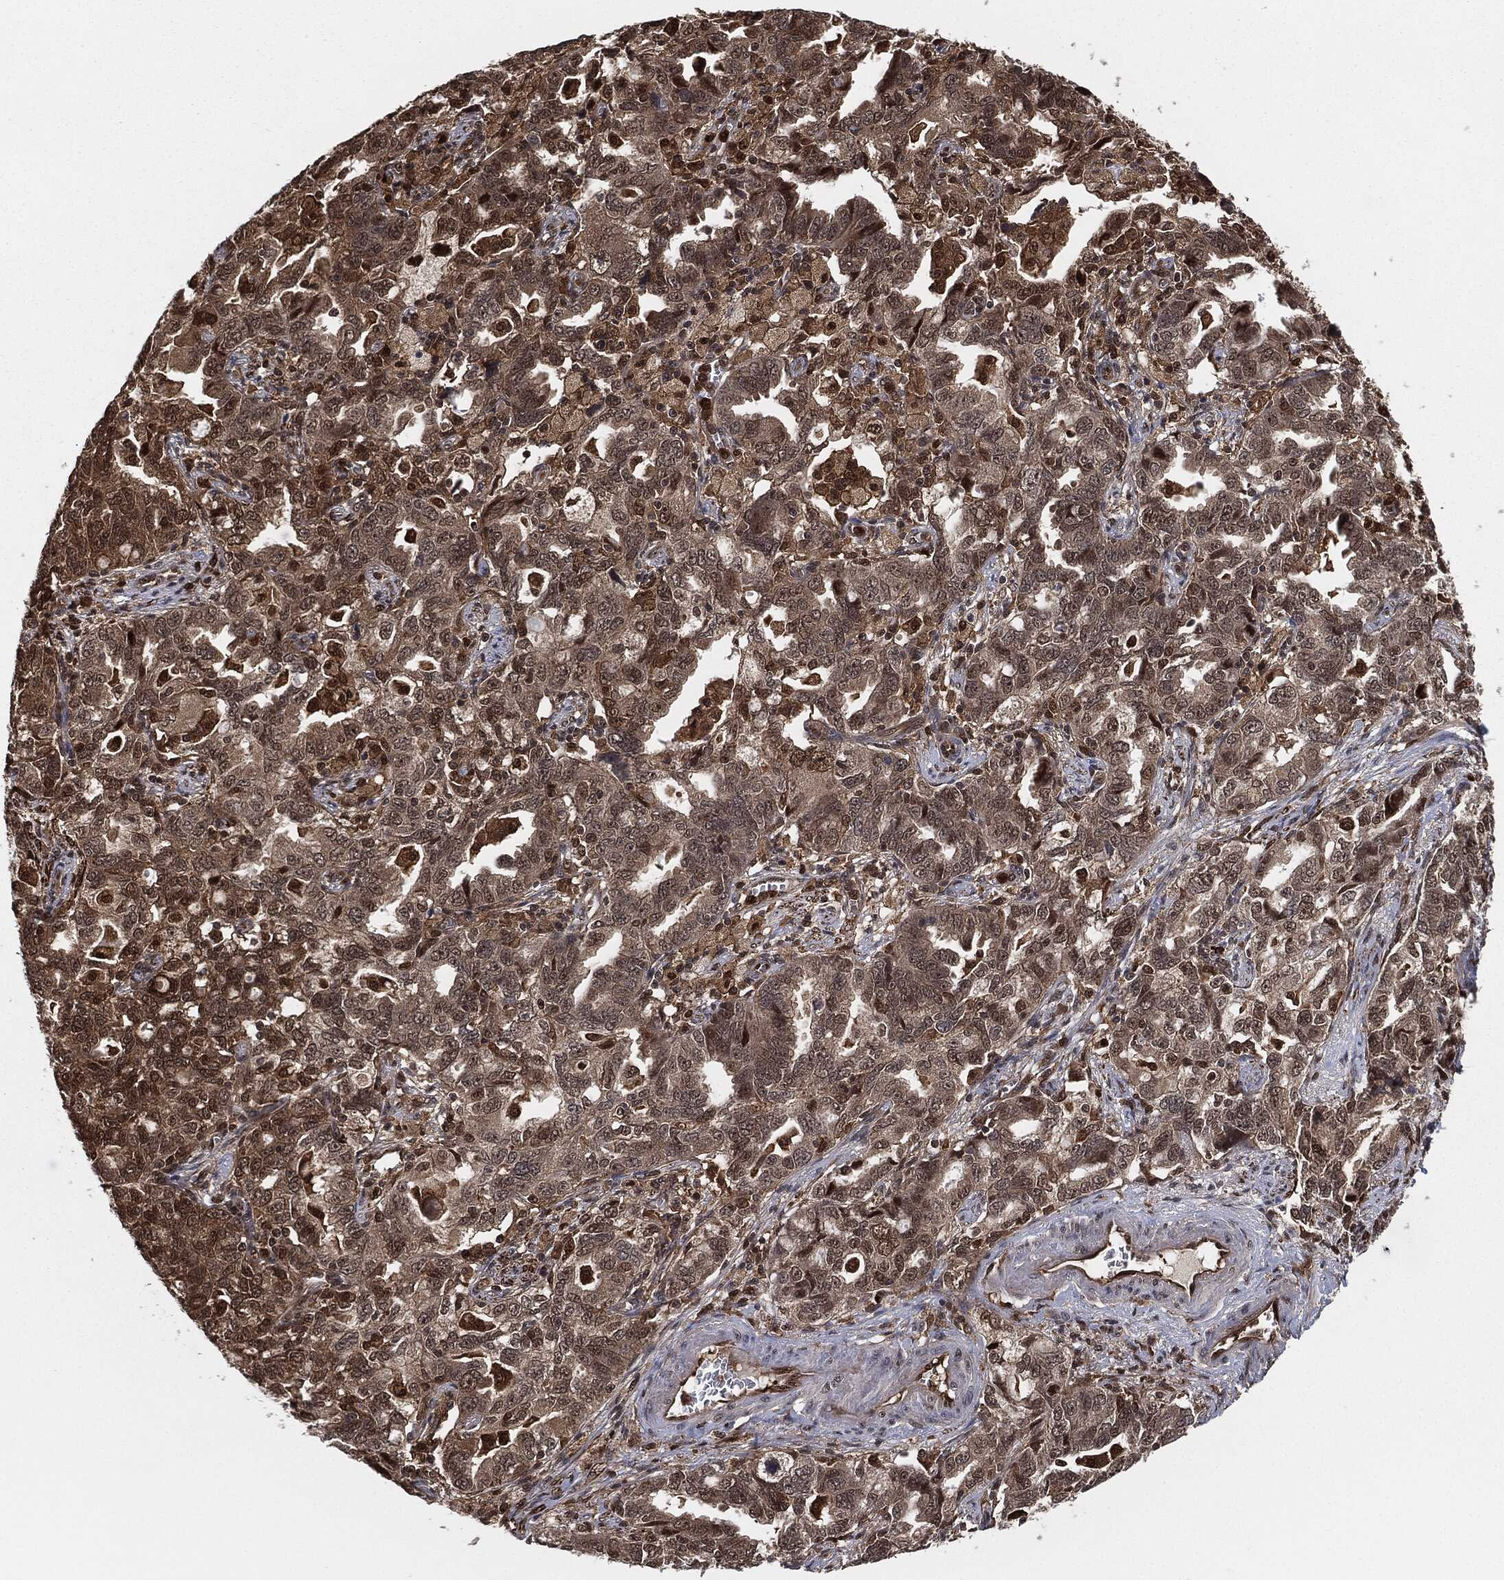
{"staining": {"intensity": "negative", "quantity": "none", "location": "none"}, "tissue": "ovarian cancer", "cell_type": "Tumor cells", "image_type": "cancer", "snomed": [{"axis": "morphology", "description": "Cystadenocarcinoma, serous, NOS"}, {"axis": "topography", "description": "Ovary"}], "caption": "The photomicrograph shows no staining of tumor cells in serous cystadenocarcinoma (ovarian).", "gene": "CAPRIN2", "patient": {"sex": "female", "age": 51}}